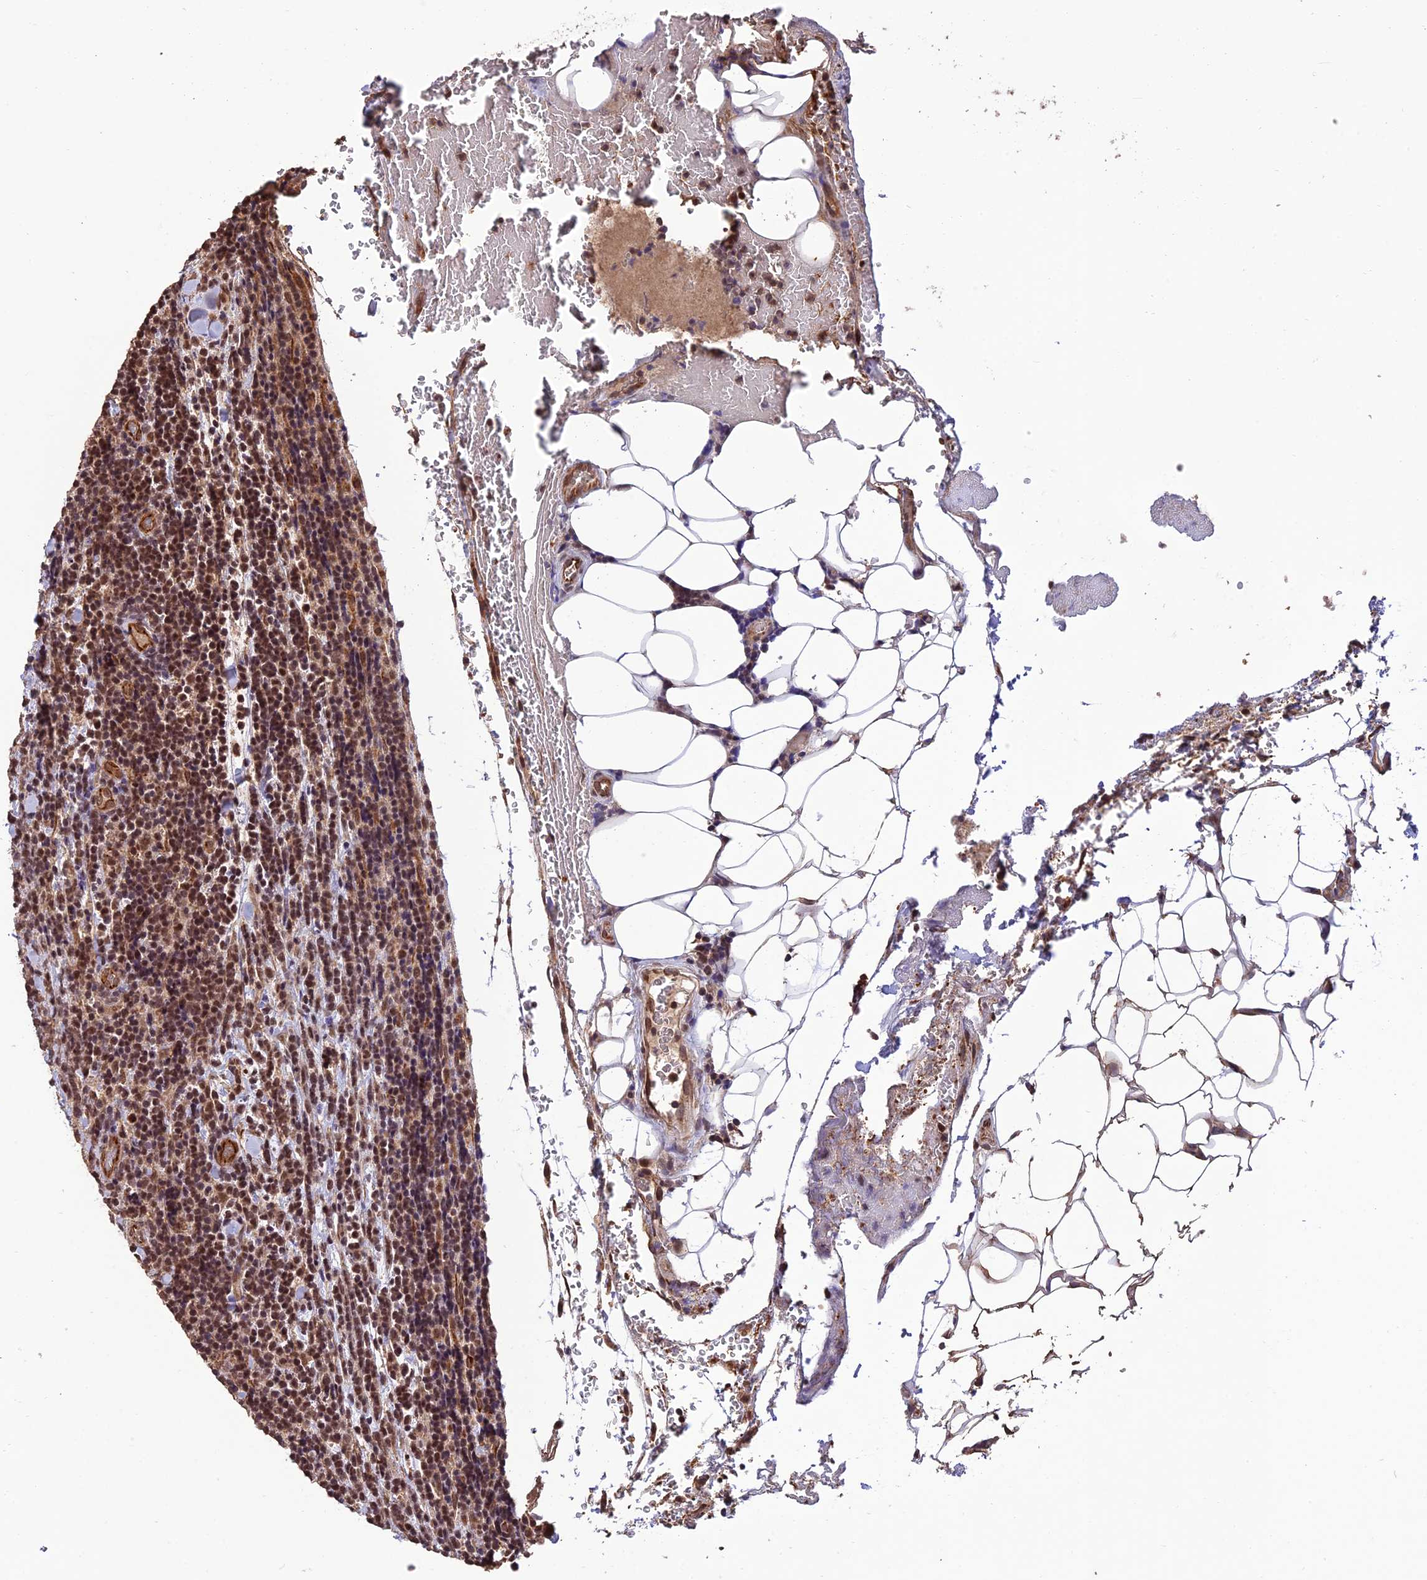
{"staining": {"intensity": "moderate", "quantity": "25%-75%", "location": "nuclear"}, "tissue": "lymphoma", "cell_type": "Tumor cells", "image_type": "cancer", "snomed": [{"axis": "morphology", "description": "Malignant lymphoma, non-Hodgkin's type, Low grade"}, {"axis": "topography", "description": "Lymph node"}], "caption": "Malignant lymphoma, non-Hodgkin's type (low-grade) stained with immunohistochemistry (IHC) displays moderate nuclear expression in approximately 25%-75% of tumor cells. The staining is performed using DAB (3,3'-diaminobenzidine) brown chromogen to label protein expression. The nuclei are counter-stained blue using hematoxylin.", "gene": "CABIN1", "patient": {"sex": "male", "age": 66}}